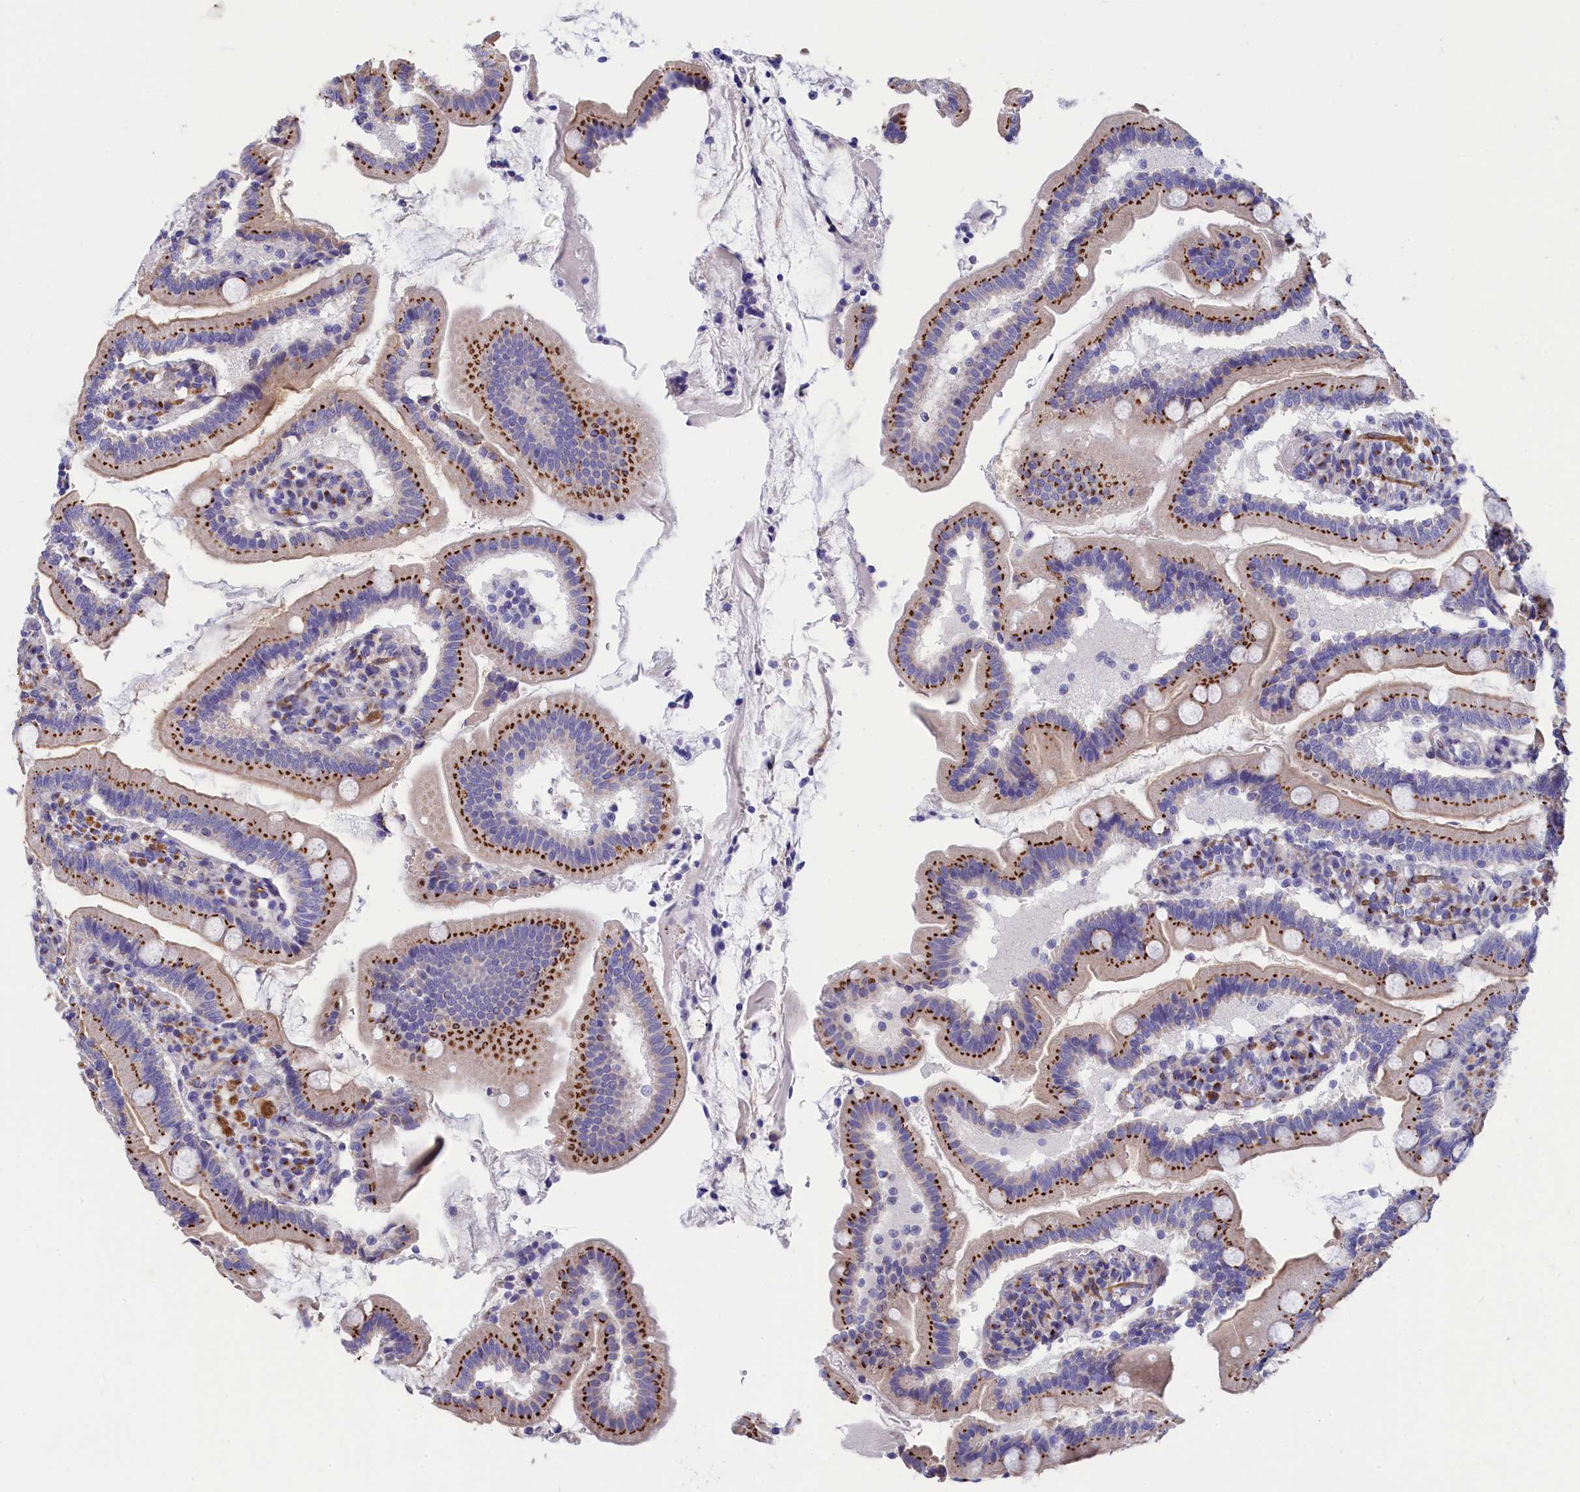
{"staining": {"intensity": "strong", "quantity": ">75%", "location": "cytoplasmic/membranous"}, "tissue": "duodenum", "cell_type": "Glandular cells", "image_type": "normal", "snomed": [{"axis": "morphology", "description": "Normal tissue, NOS"}, {"axis": "topography", "description": "Duodenum"}], "caption": "Duodenum stained with immunohistochemistry (IHC) exhibits strong cytoplasmic/membranous staining in about >75% of glandular cells.", "gene": "TUBGCP4", "patient": {"sex": "female", "age": 67}}